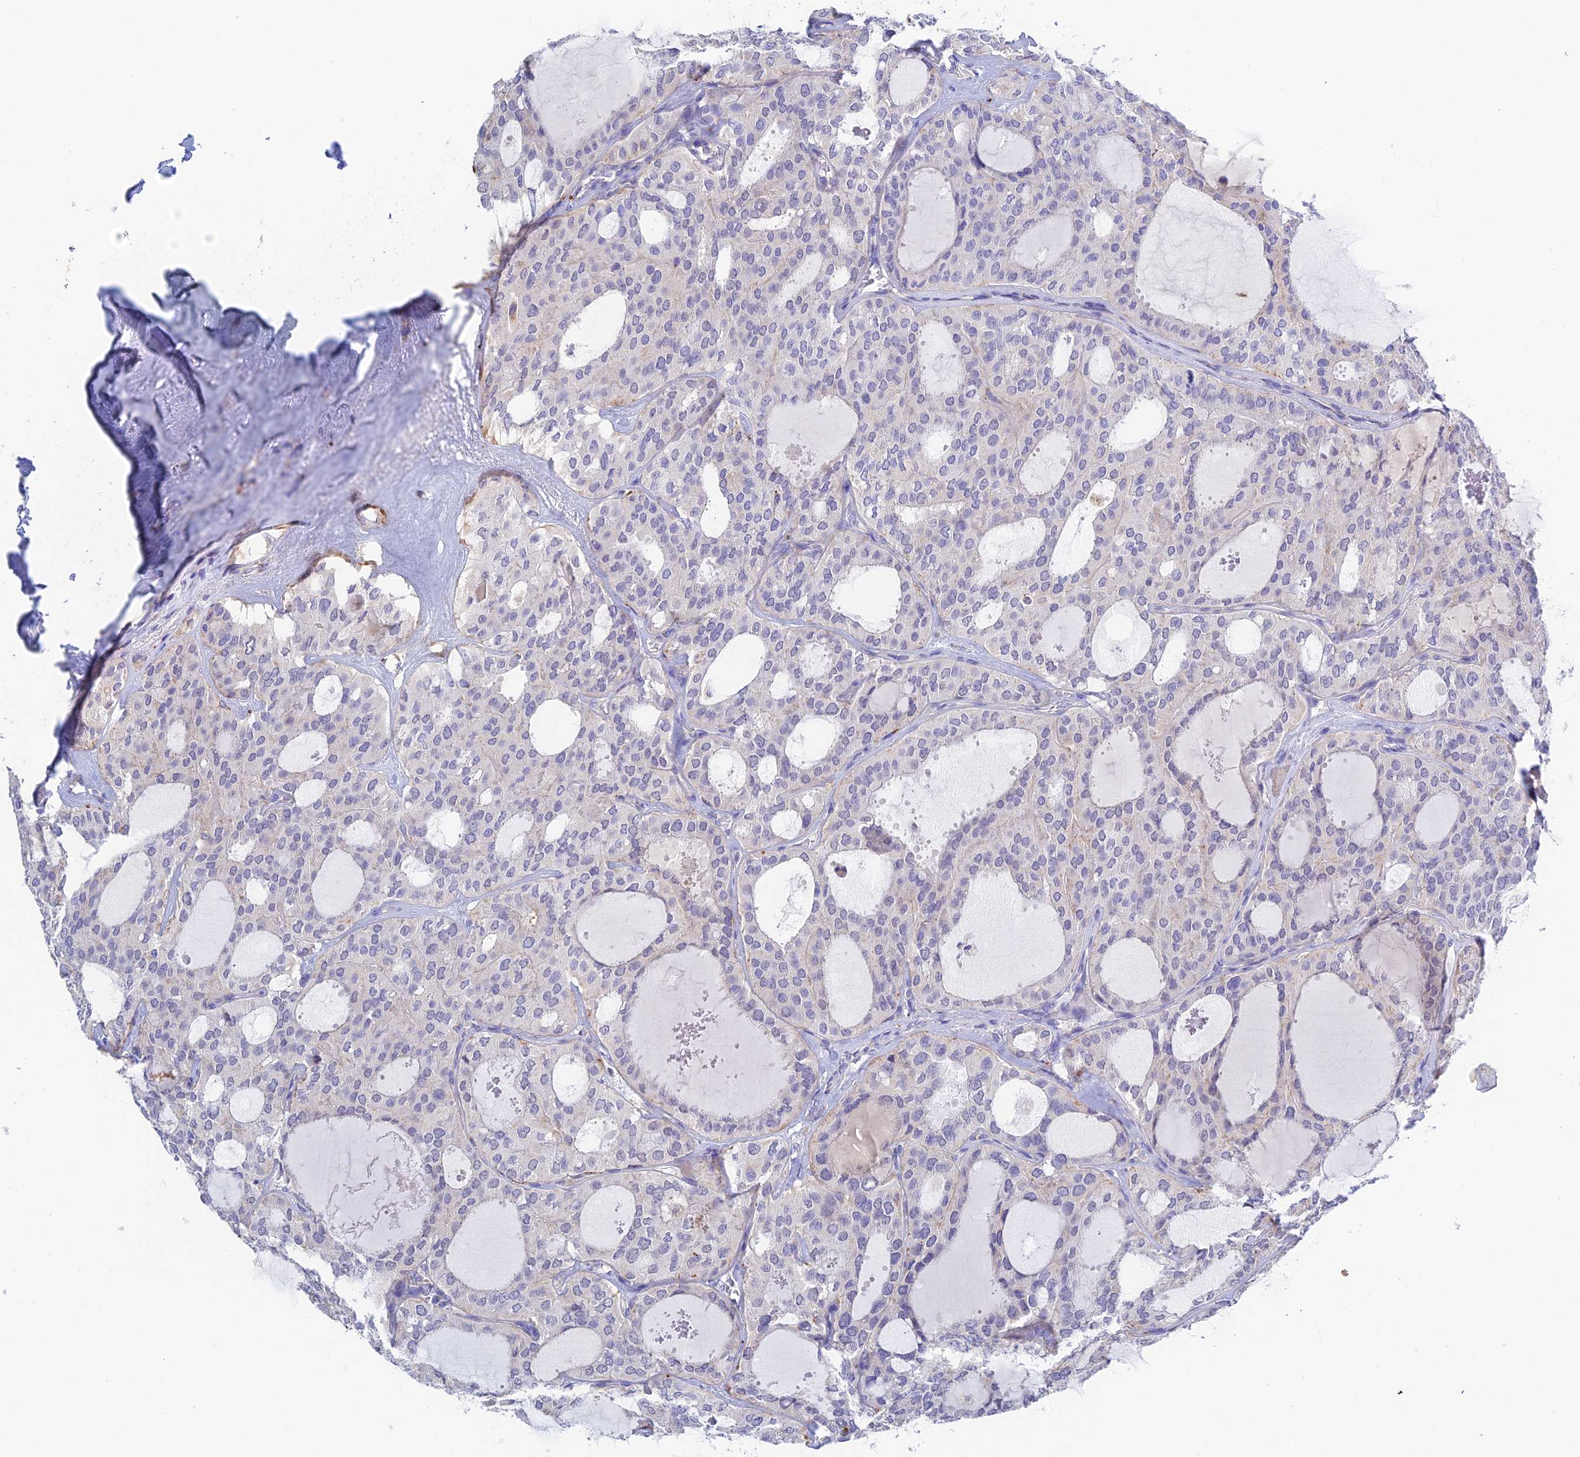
{"staining": {"intensity": "negative", "quantity": "none", "location": "none"}, "tissue": "thyroid cancer", "cell_type": "Tumor cells", "image_type": "cancer", "snomed": [{"axis": "morphology", "description": "Follicular adenoma carcinoma, NOS"}, {"axis": "topography", "description": "Thyroid gland"}], "caption": "An immunohistochemistry micrograph of follicular adenoma carcinoma (thyroid) is shown. There is no staining in tumor cells of follicular adenoma carcinoma (thyroid).", "gene": "RPGRIP1L", "patient": {"sex": "male", "age": 75}}